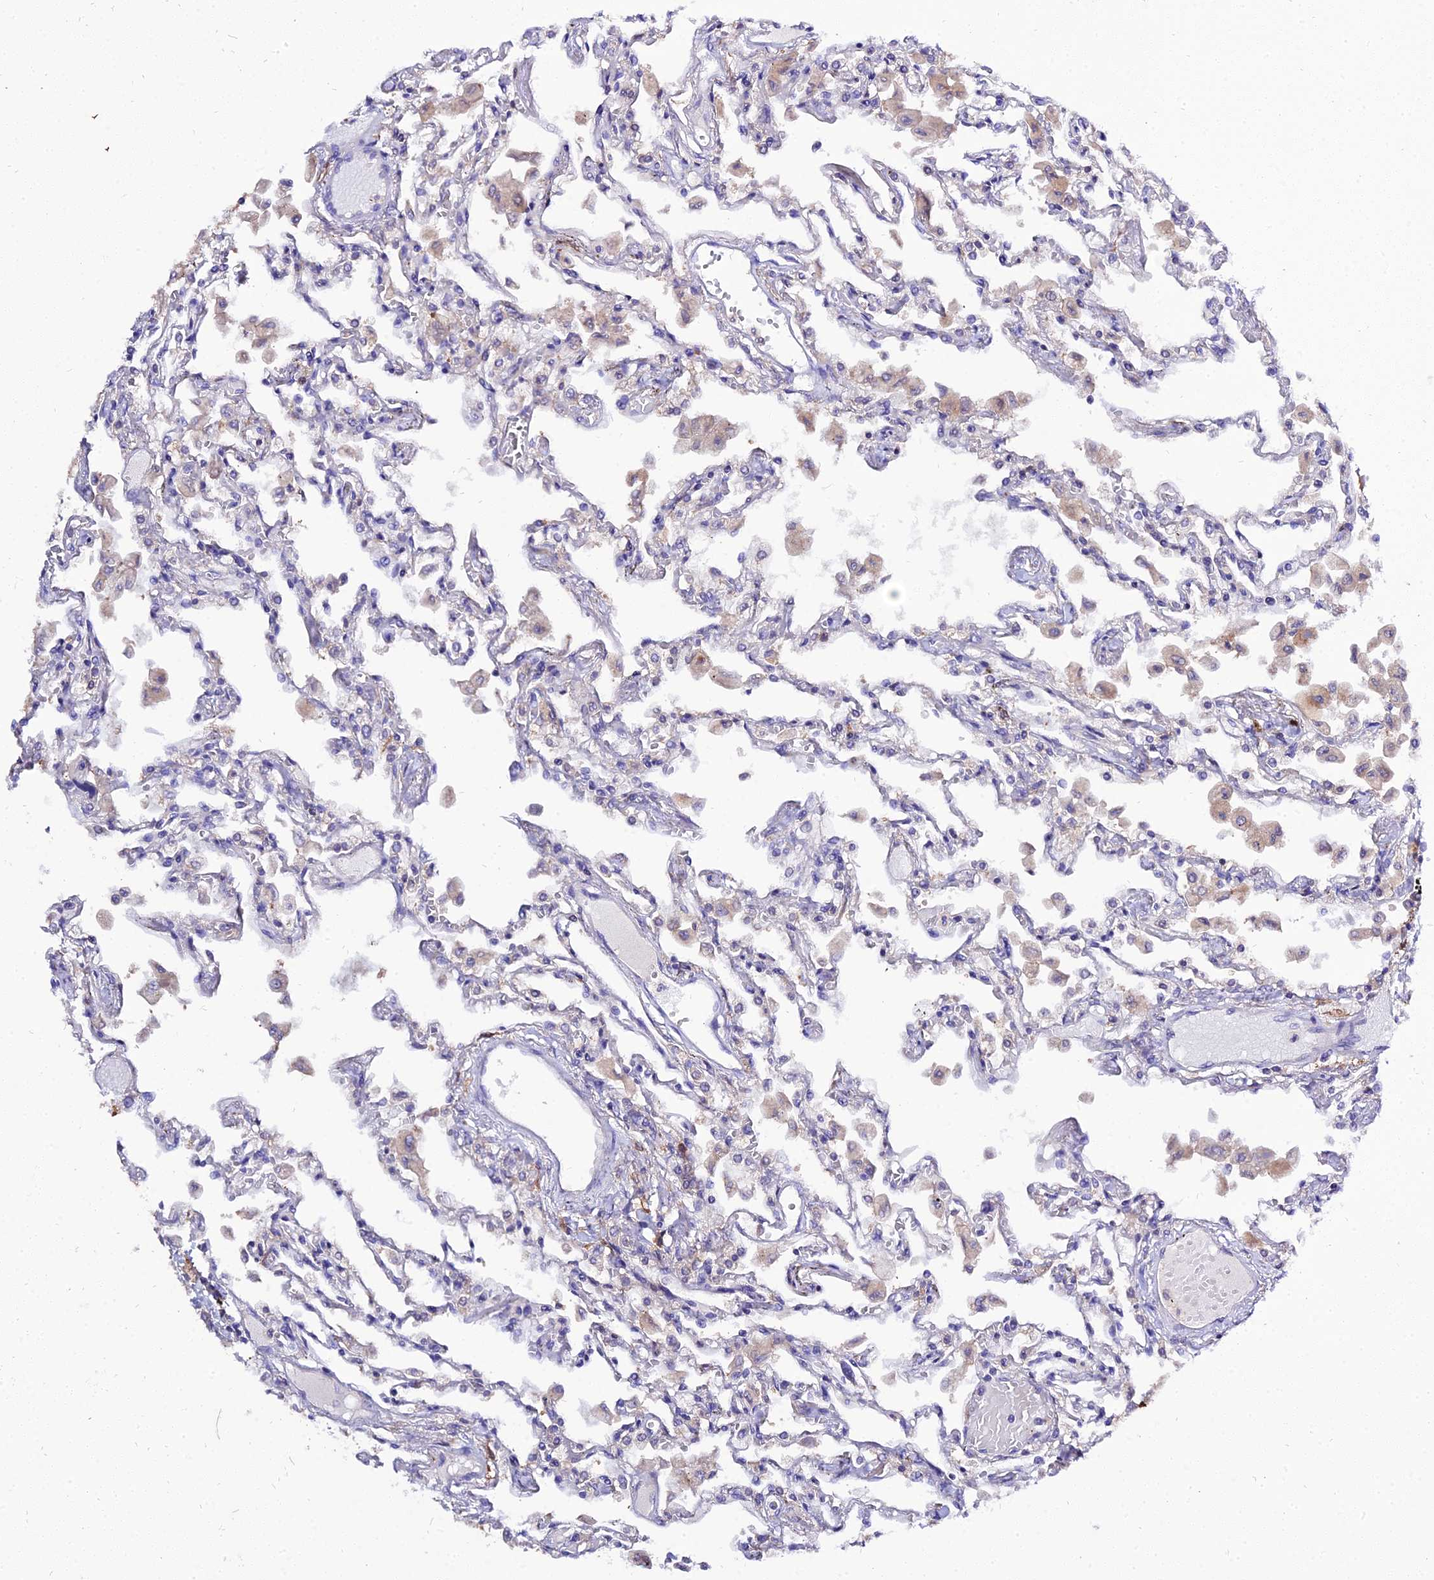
{"staining": {"intensity": "negative", "quantity": "none", "location": "none"}, "tissue": "lung", "cell_type": "Alveolar cells", "image_type": "normal", "snomed": [{"axis": "morphology", "description": "Normal tissue, NOS"}, {"axis": "topography", "description": "Bronchus"}, {"axis": "topography", "description": "Lung"}], "caption": "Immunohistochemistry of unremarkable human lung shows no staining in alveolar cells.", "gene": "C2orf69", "patient": {"sex": "female", "age": 49}}